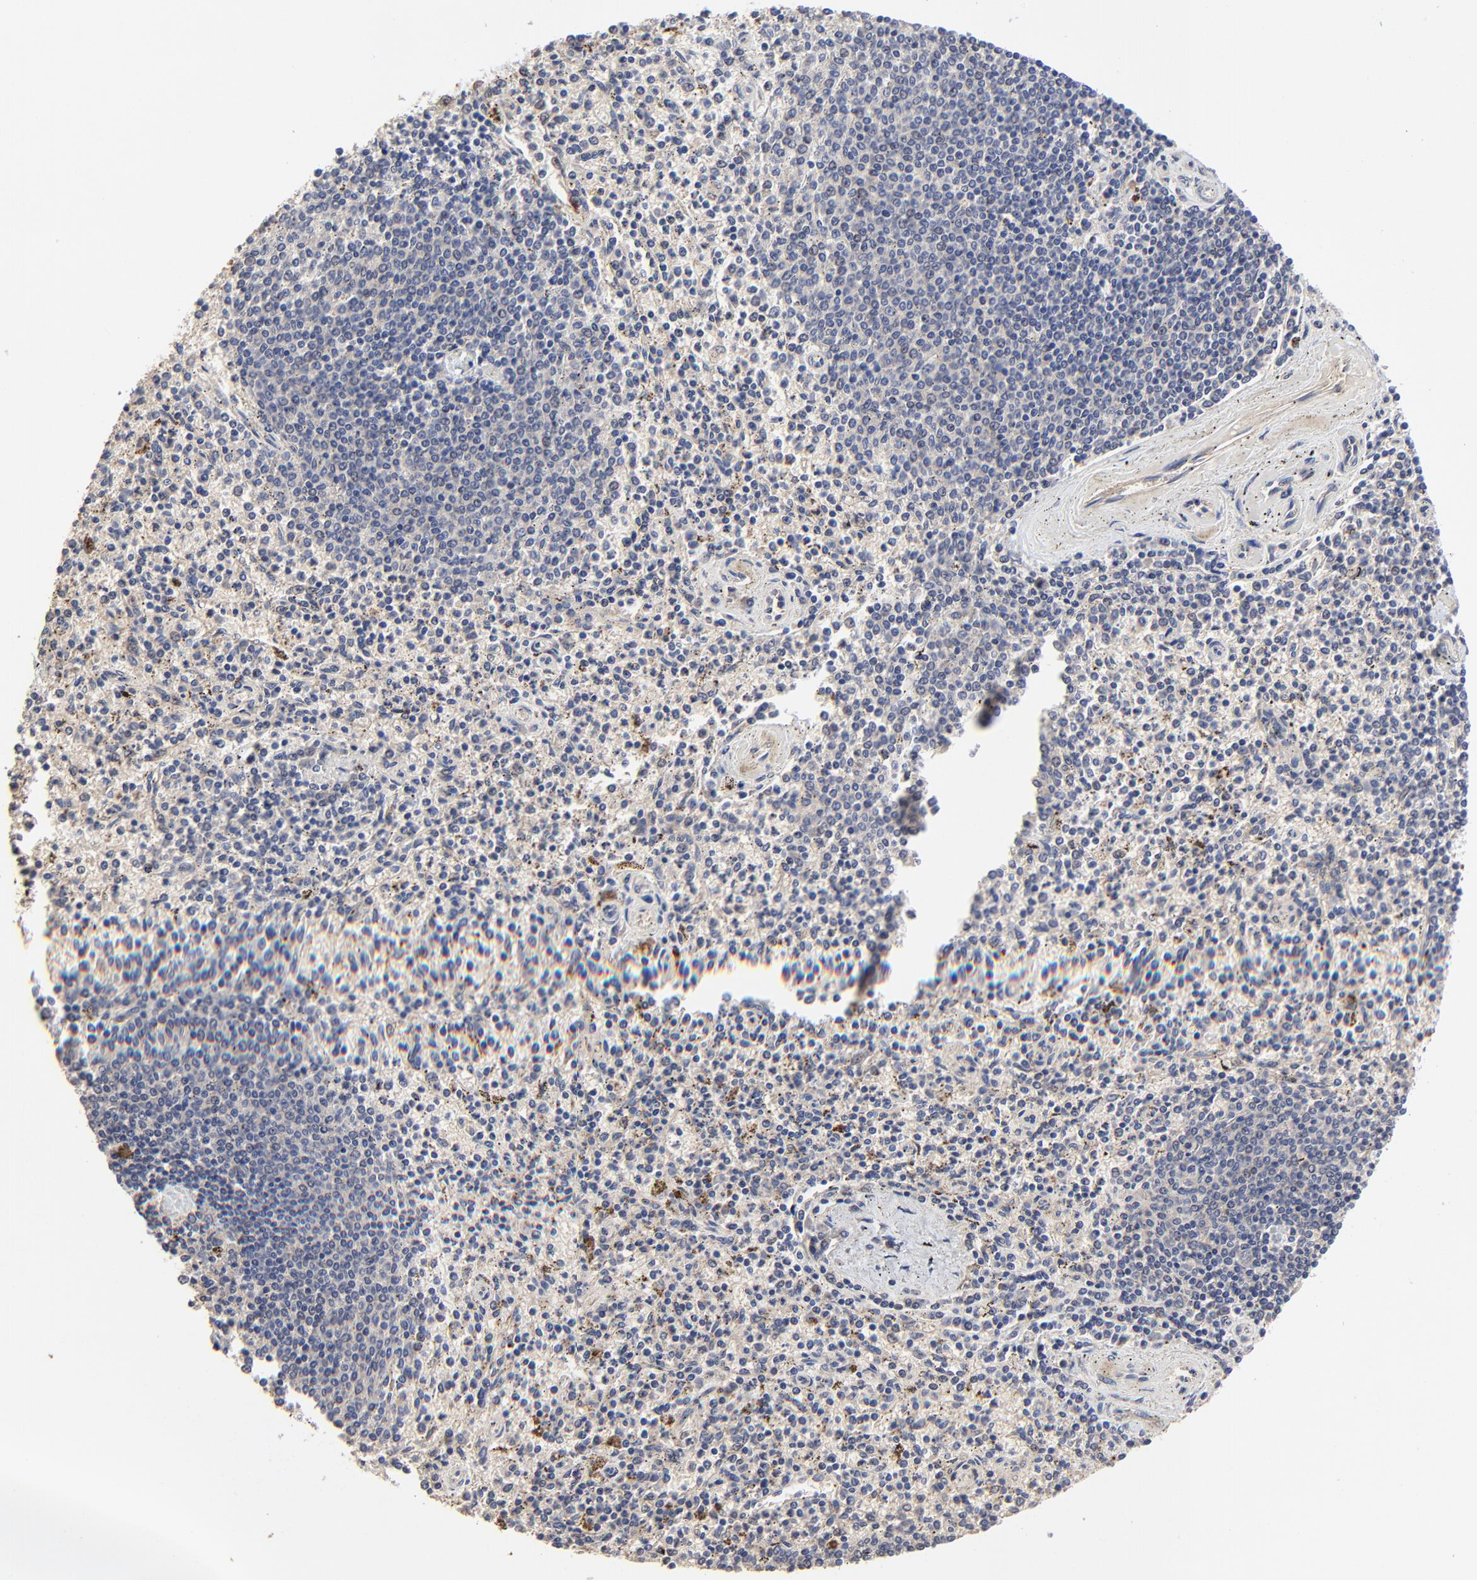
{"staining": {"intensity": "negative", "quantity": "none", "location": "none"}, "tissue": "spleen", "cell_type": "Cells in red pulp", "image_type": "normal", "snomed": [{"axis": "morphology", "description": "Normal tissue, NOS"}, {"axis": "topography", "description": "Spleen"}], "caption": "This is a image of immunohistochemistry staining of normal spleen, which shows no positivity in cells in red pulp.", "gene": "LGALS3", "patient": {"sex": "male", "age": 72}}